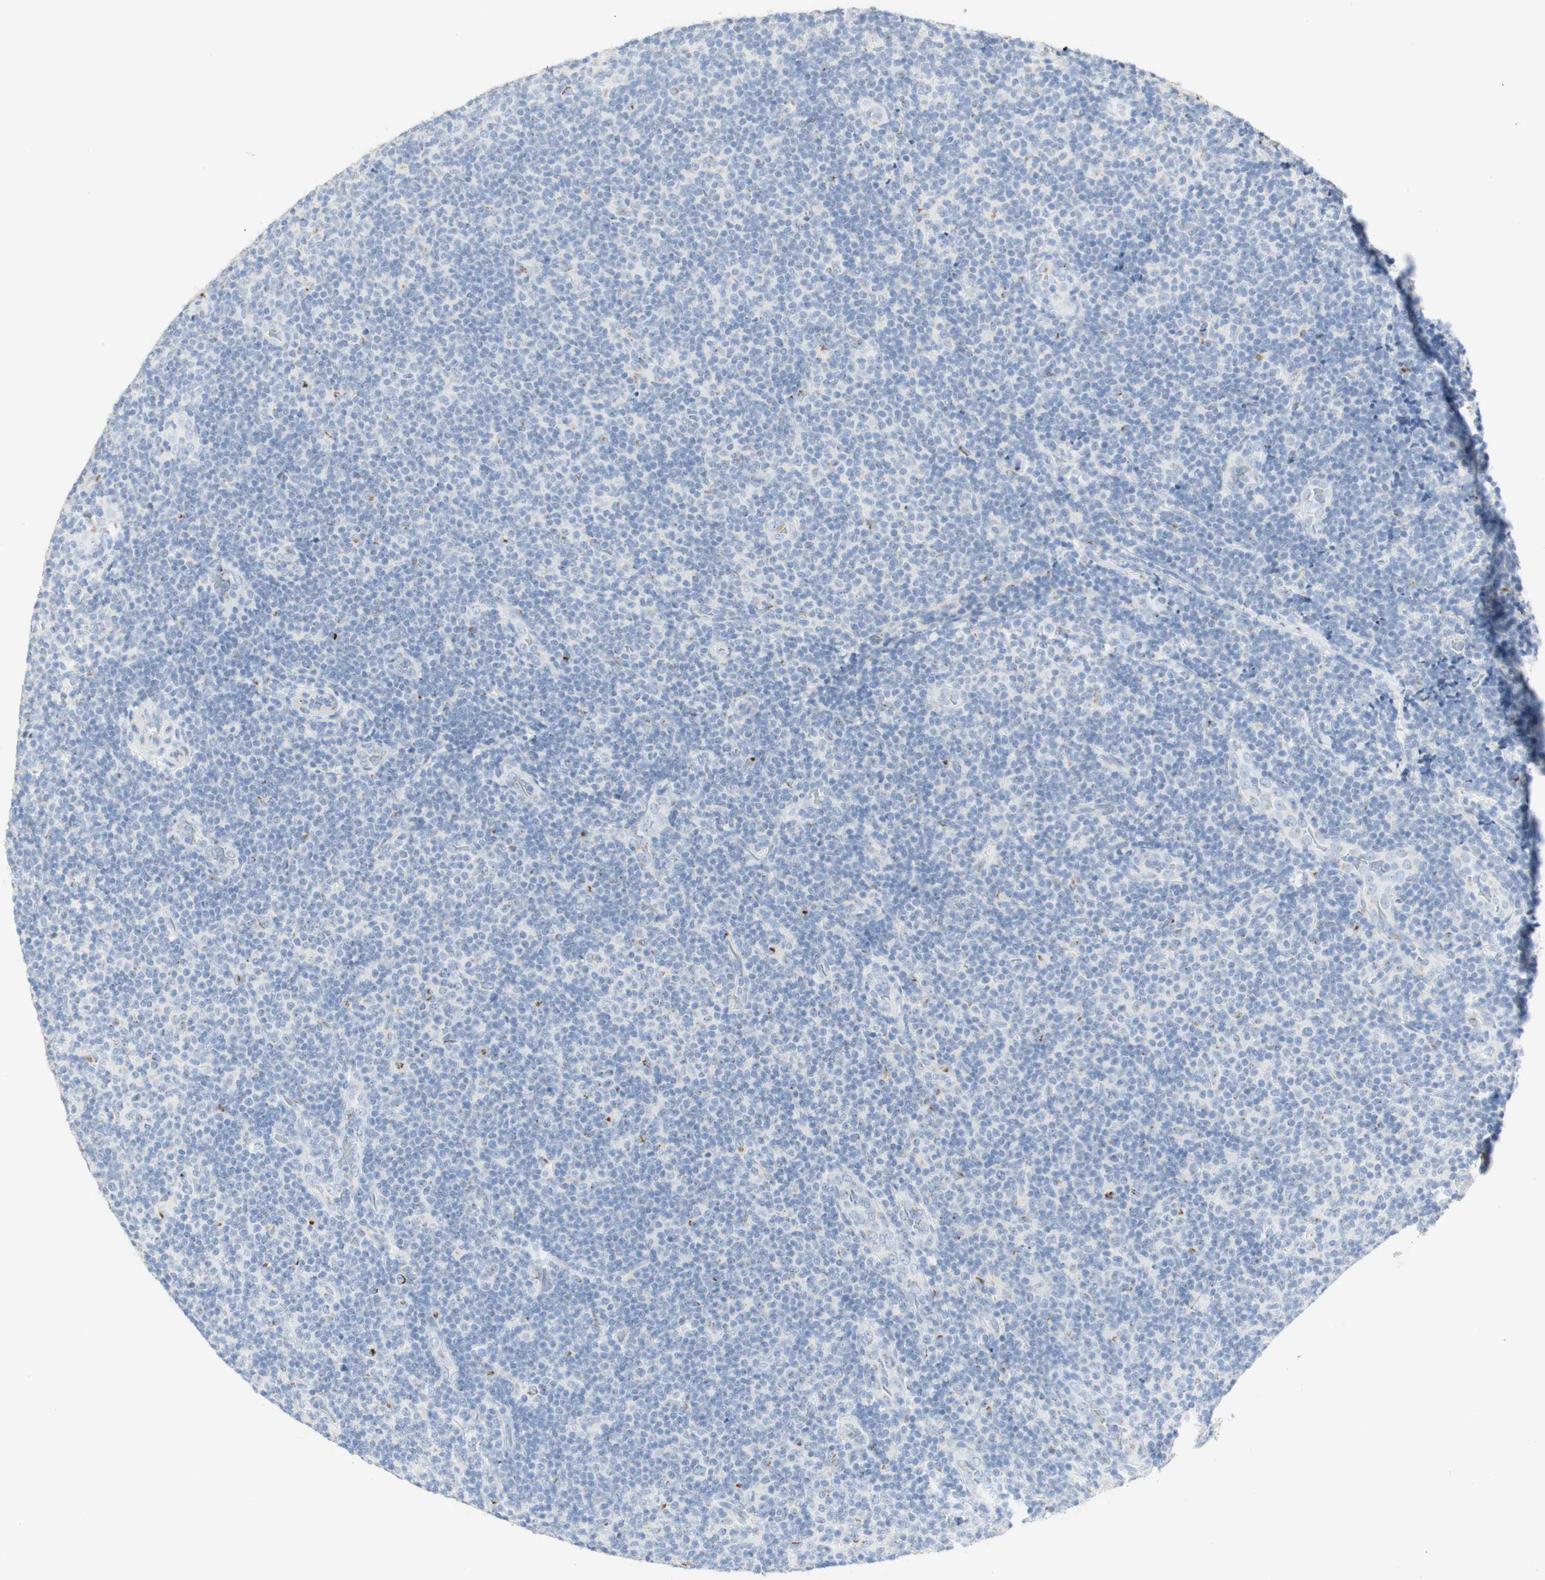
{"staining": {"intensity": "negative", "quantity": "none", "location": "none"}, "tissue": "lymphoma", "cell_type": "Tumor cells", "image_type": "cancer", "snomed": [{"axis": "morphology", "description": "Malignant lymphoma, non-Hodgkin's type, Low grade"}, {"axis": "topography", "description": "Lymph node"}], "caption": "A high-resolution histopathology image shows immunohistochemistry (IHC) staining of lymphoma, which exhibits no significant positivity in tumor cells. Brightfield microscopy of immunohistochemistry (IHC) stained with DAB (brown) and hematoxylin (blue), captured at high magnification.", "gene": "MANEA", "patient": {"sex": "male", "age": 83}}